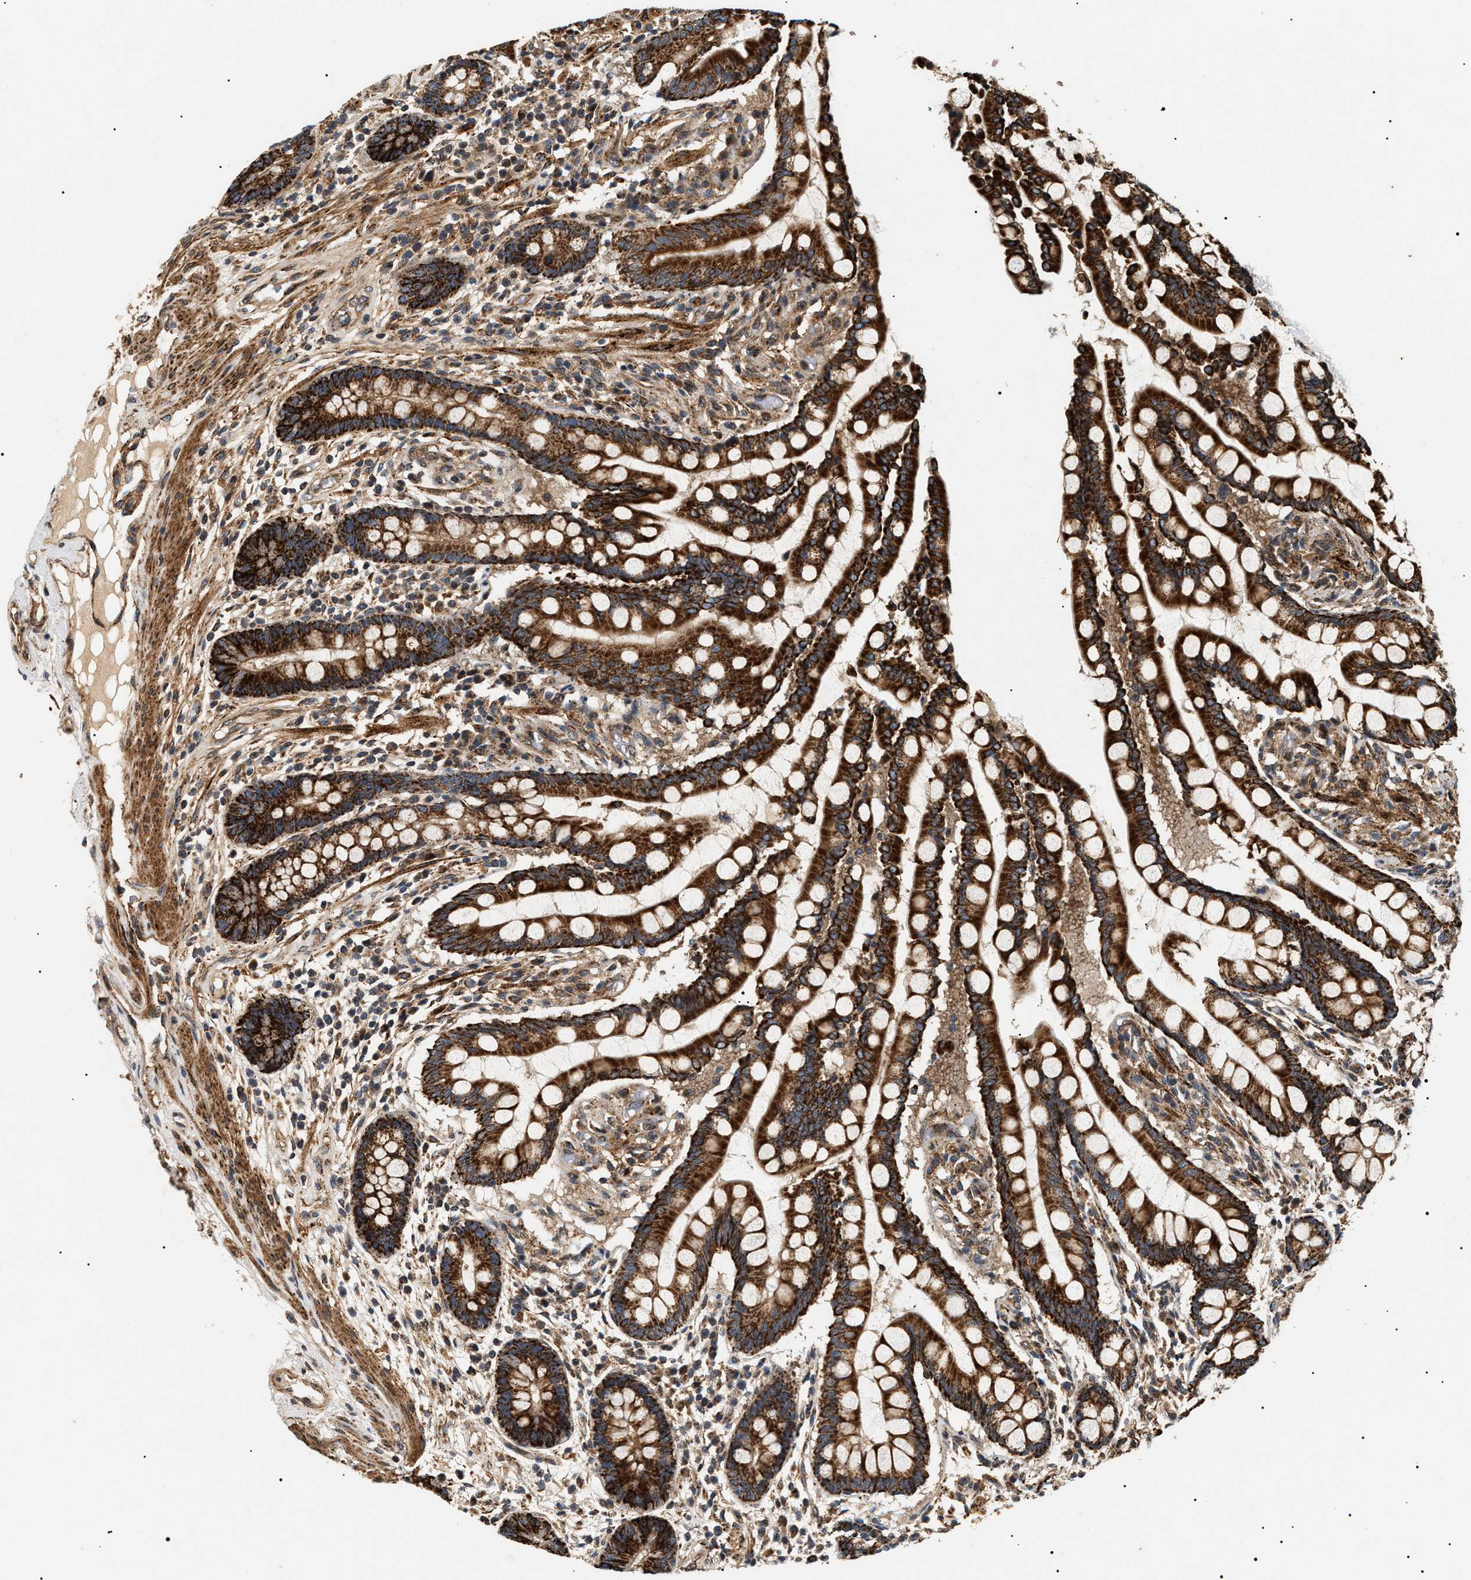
{"staining": {"intensity": "moderate", "quantity": "25%-75%", "location": "cytoplasmic/membranous"}, "tissue": "colon", "cell_type": "Endothelial cells", "image_type": "normal", "snomed": [{"axis": "morphology", "description": "Normal tissue, NOS"}, {"axis": "topography", "description": "Colon"}], "caption": "Normal colon was stained to show a protein in brown. There is medium levels of moderate cytoplasmic/membranous staining in about 25%-75% of endothelial cells. (brown staining indicates protein expression, while blue staining denotes nuclei).", "gene": "ZBTB26", "patient": {"sex": "male", "age": 73}}